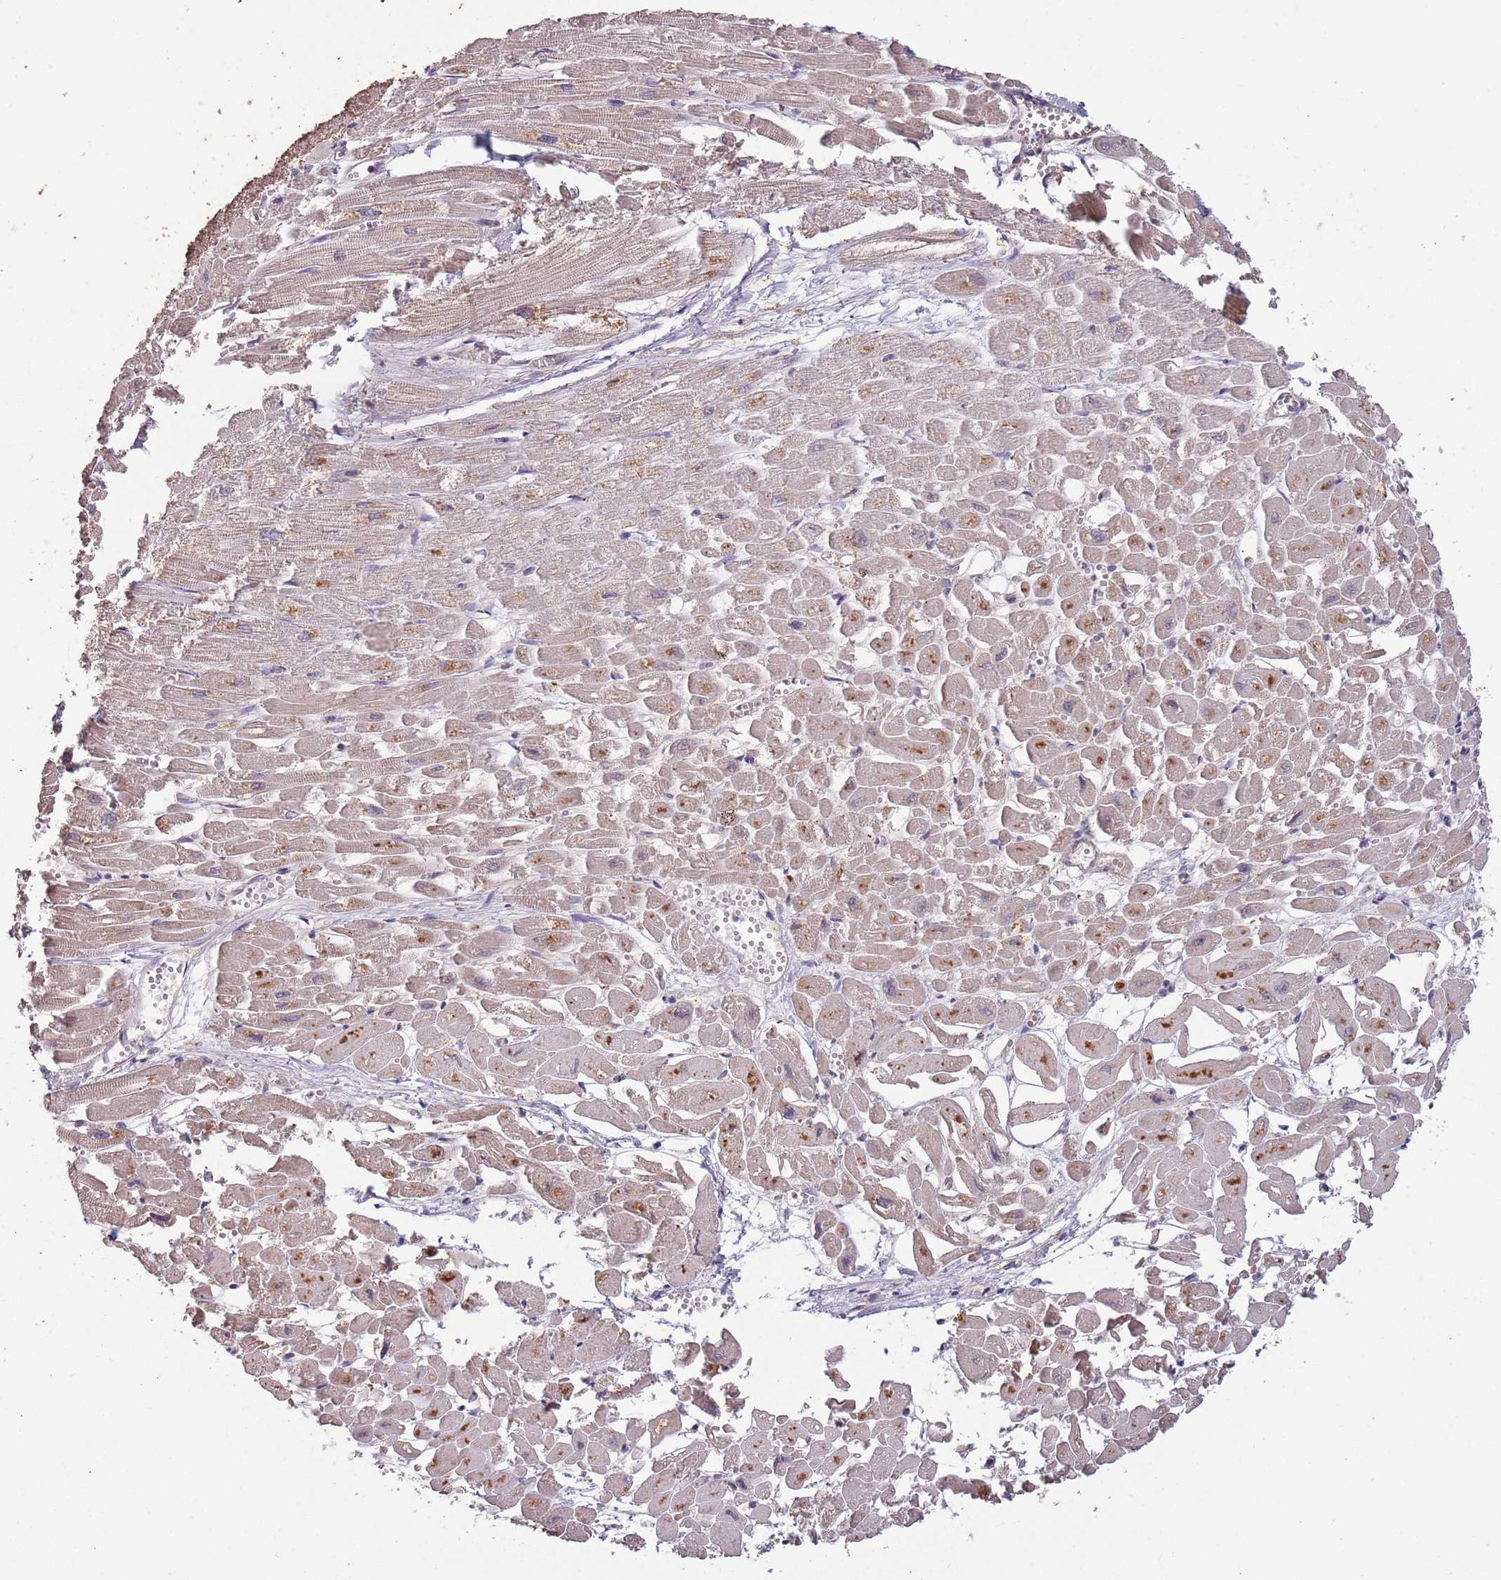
{"staining": {"intensity": "moderate", "quantity": "25%-75%", "location": "cytoplasmic/membranous"}, "tissue": "heart muscle", "cell_type": "Cardiomyocytes", "image_type": "normal", "snomed": [{"axis": "morphology", "description": "Normal tissue, NOS"}, {"axis": "topography", "description": "Heart"}], "caption": "Immunohistochemical staining of benign heart muscle demonstrates medium levels of moderate cytoplasmic/membranous expression in about 25%-75% of cardiomyocytes.", "gene": "ZNF639", "patient": {"sex": "male", "age": 54}}